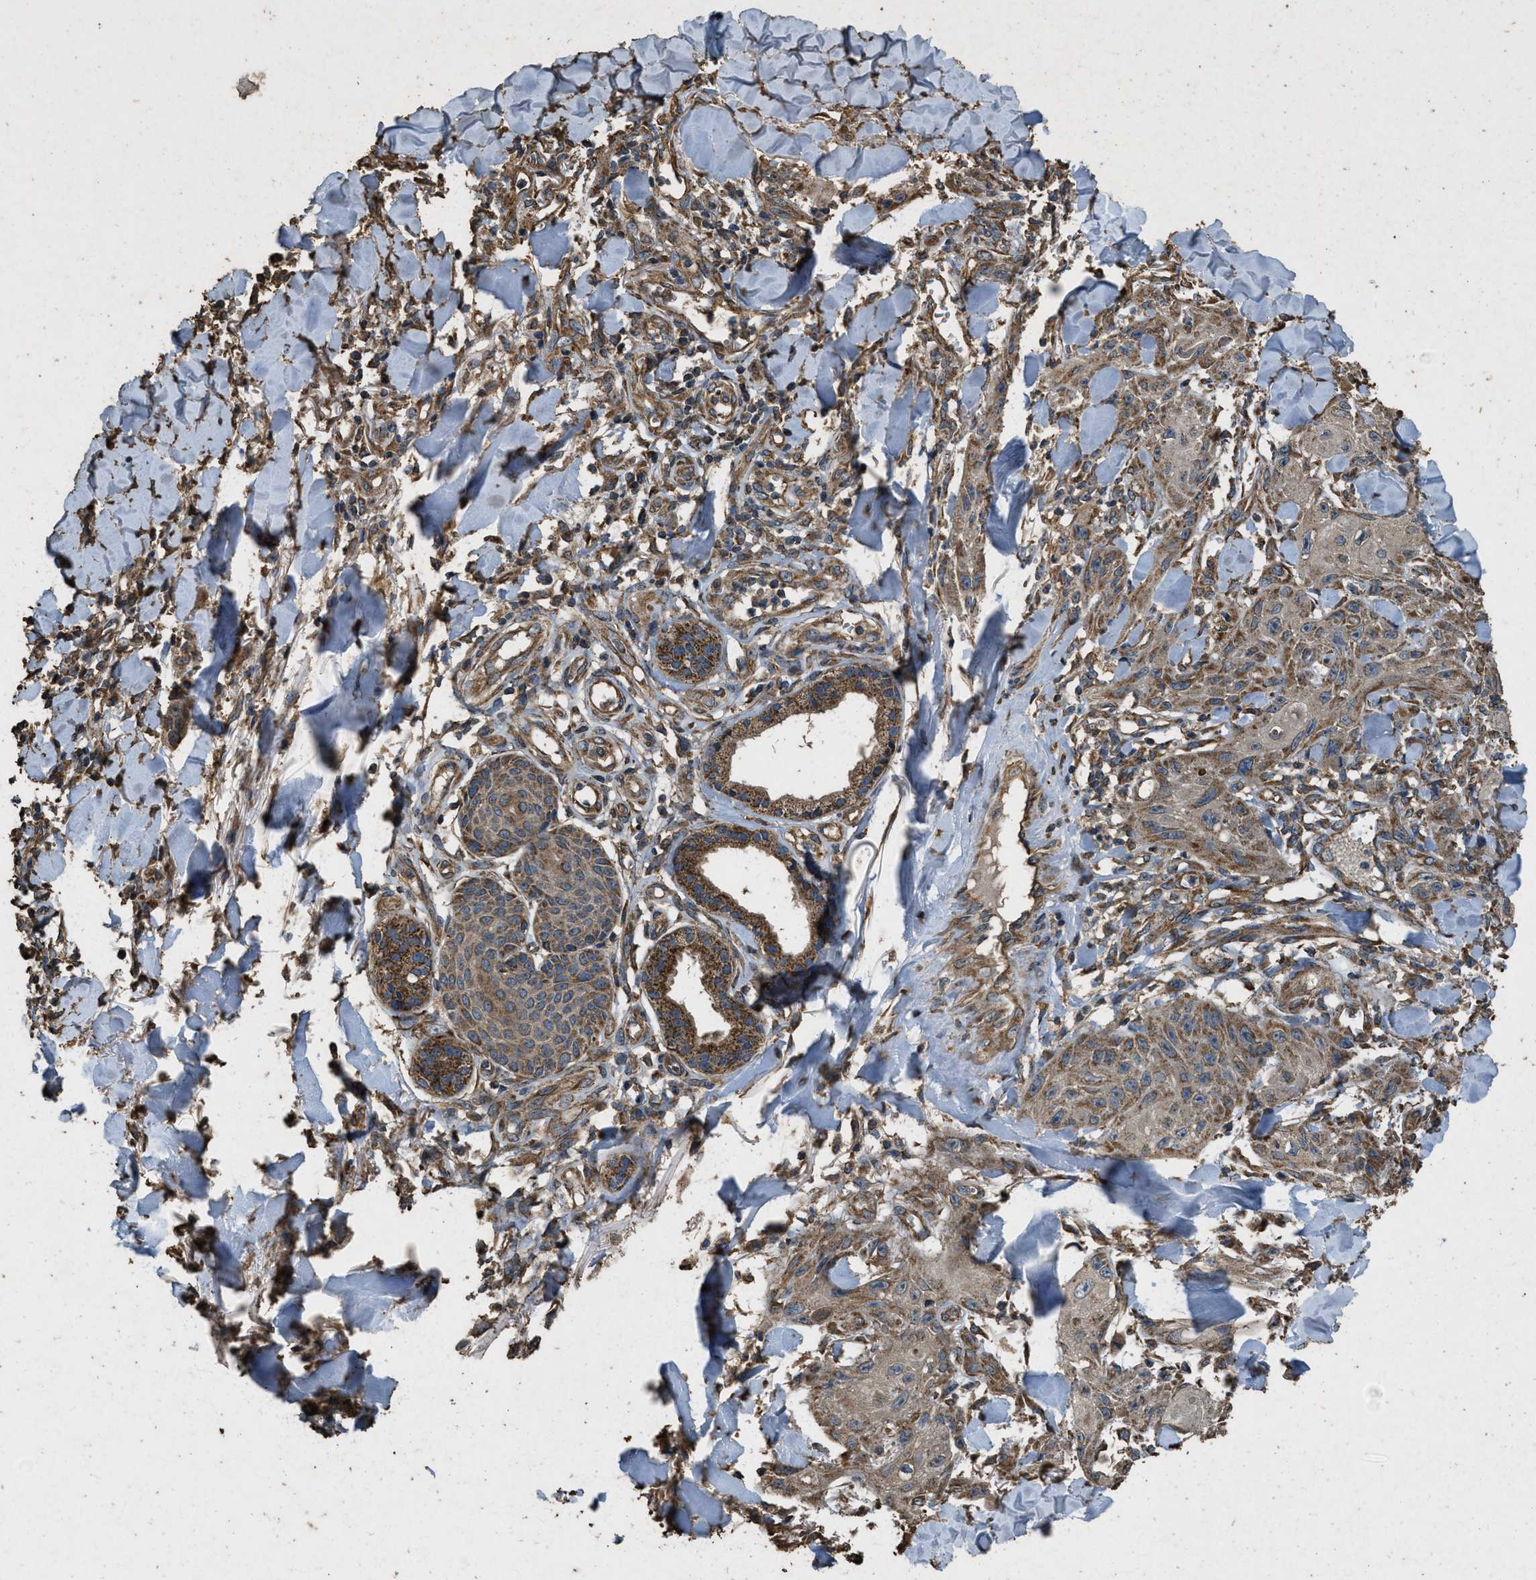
{"staining": {"intensity": "moderate", "quantity": ">75%", "location": "cytoplasmic/membranous"}, "tissue": "skin cancer", "cell_type": "Tumor cells", "image_type": "cancer", "snomed": [{"axis": "morphology", "description": "Squamous cell carcinoma, NOS"}, {"axis": "topography", "description": "Skin"}], "caption": "Brown immunohistochemical staining in human squamous cell carcinoma (skin) exhibits moderate cytoplasmic/membranous expression in approximately >75% of tumor cells. Immunohistochemistry stains the protein of interest in brown and the nuclei are stained blue.", "gene": "CYRIA", "patient": {"sex": "male", "age": 74}}